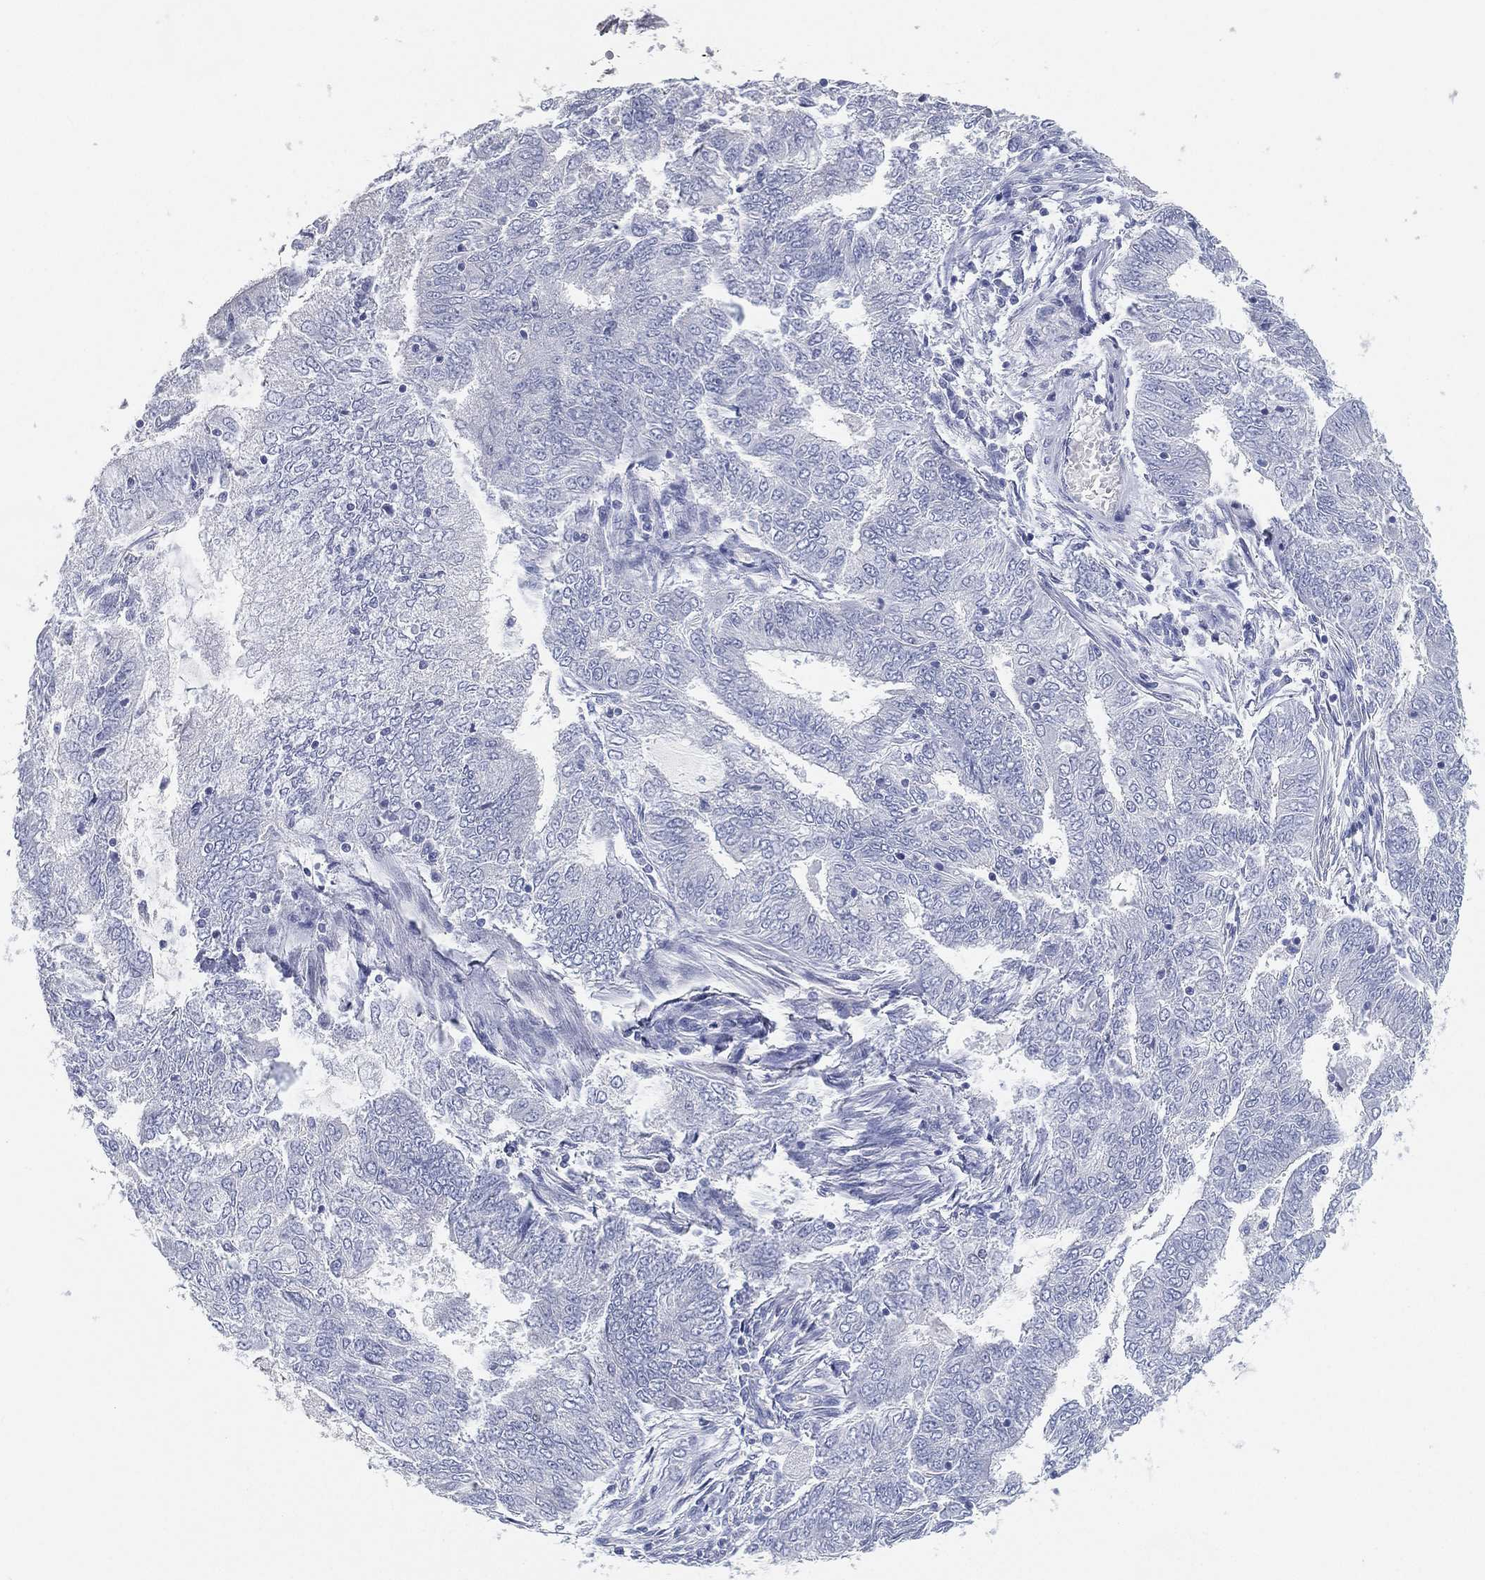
{"staining": {"intensity": "negative", "quantity": "none", "location": "none"}, "tissue": "endometrial cancer", "cell_type": "Tumor cells", "image_type": "cancer", "snomed": [{"axis": "morphology", "description": "Adenocarcinoma, NOS"}, {"axis": "topography", "description": "Endometrium"}], "caption": "This is a micrograph of immunohistochemistry (IHC) staining of endometrial adenocarcinoma, which shows no positivity in tumor cells.", "gene": "FAM187B", "patient": {"sex": "female", "age": 62}}